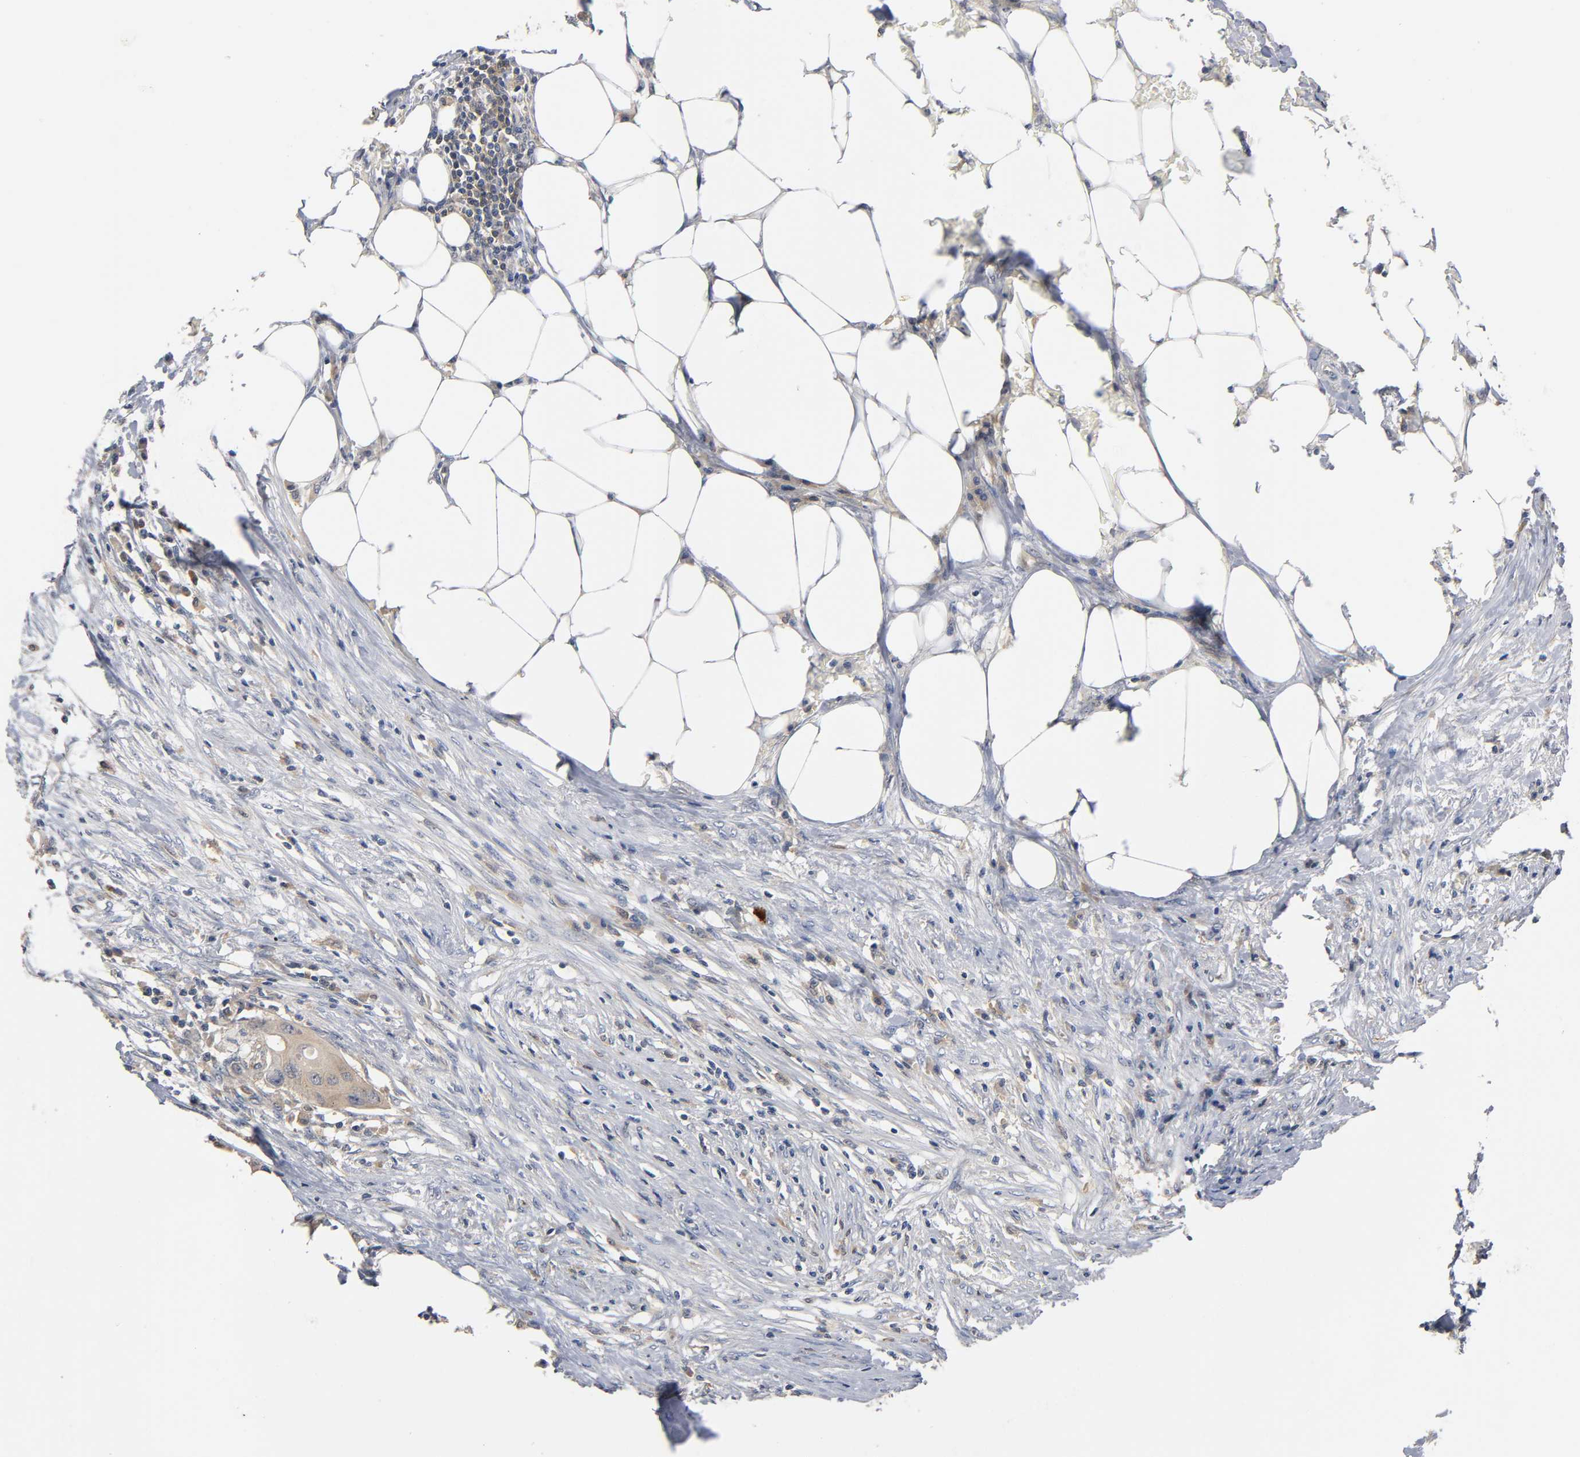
{"staining": {"intensity": "weak", "quantity": ">75%", "location": "cytoplasmic/membranous"}, "tissue": "colorectal cancer", "cell_type": "Tumor cells", "image_type": "cancer", "snomed": [{"axis": "morphology", "description": "Adenocarcinoma, NOS"}, {"axis": "topography", "description": "Colon"}], "caption": "Protein expression by IHC reveals weak cytoplasmic/membranous positivity in about >75% of tumor cells in colorectal cancer. (Brightfield microscopy of DAB IHC at high magnification).", "gene": "FYN", "patient": {"sex": "male", "age": 71}}